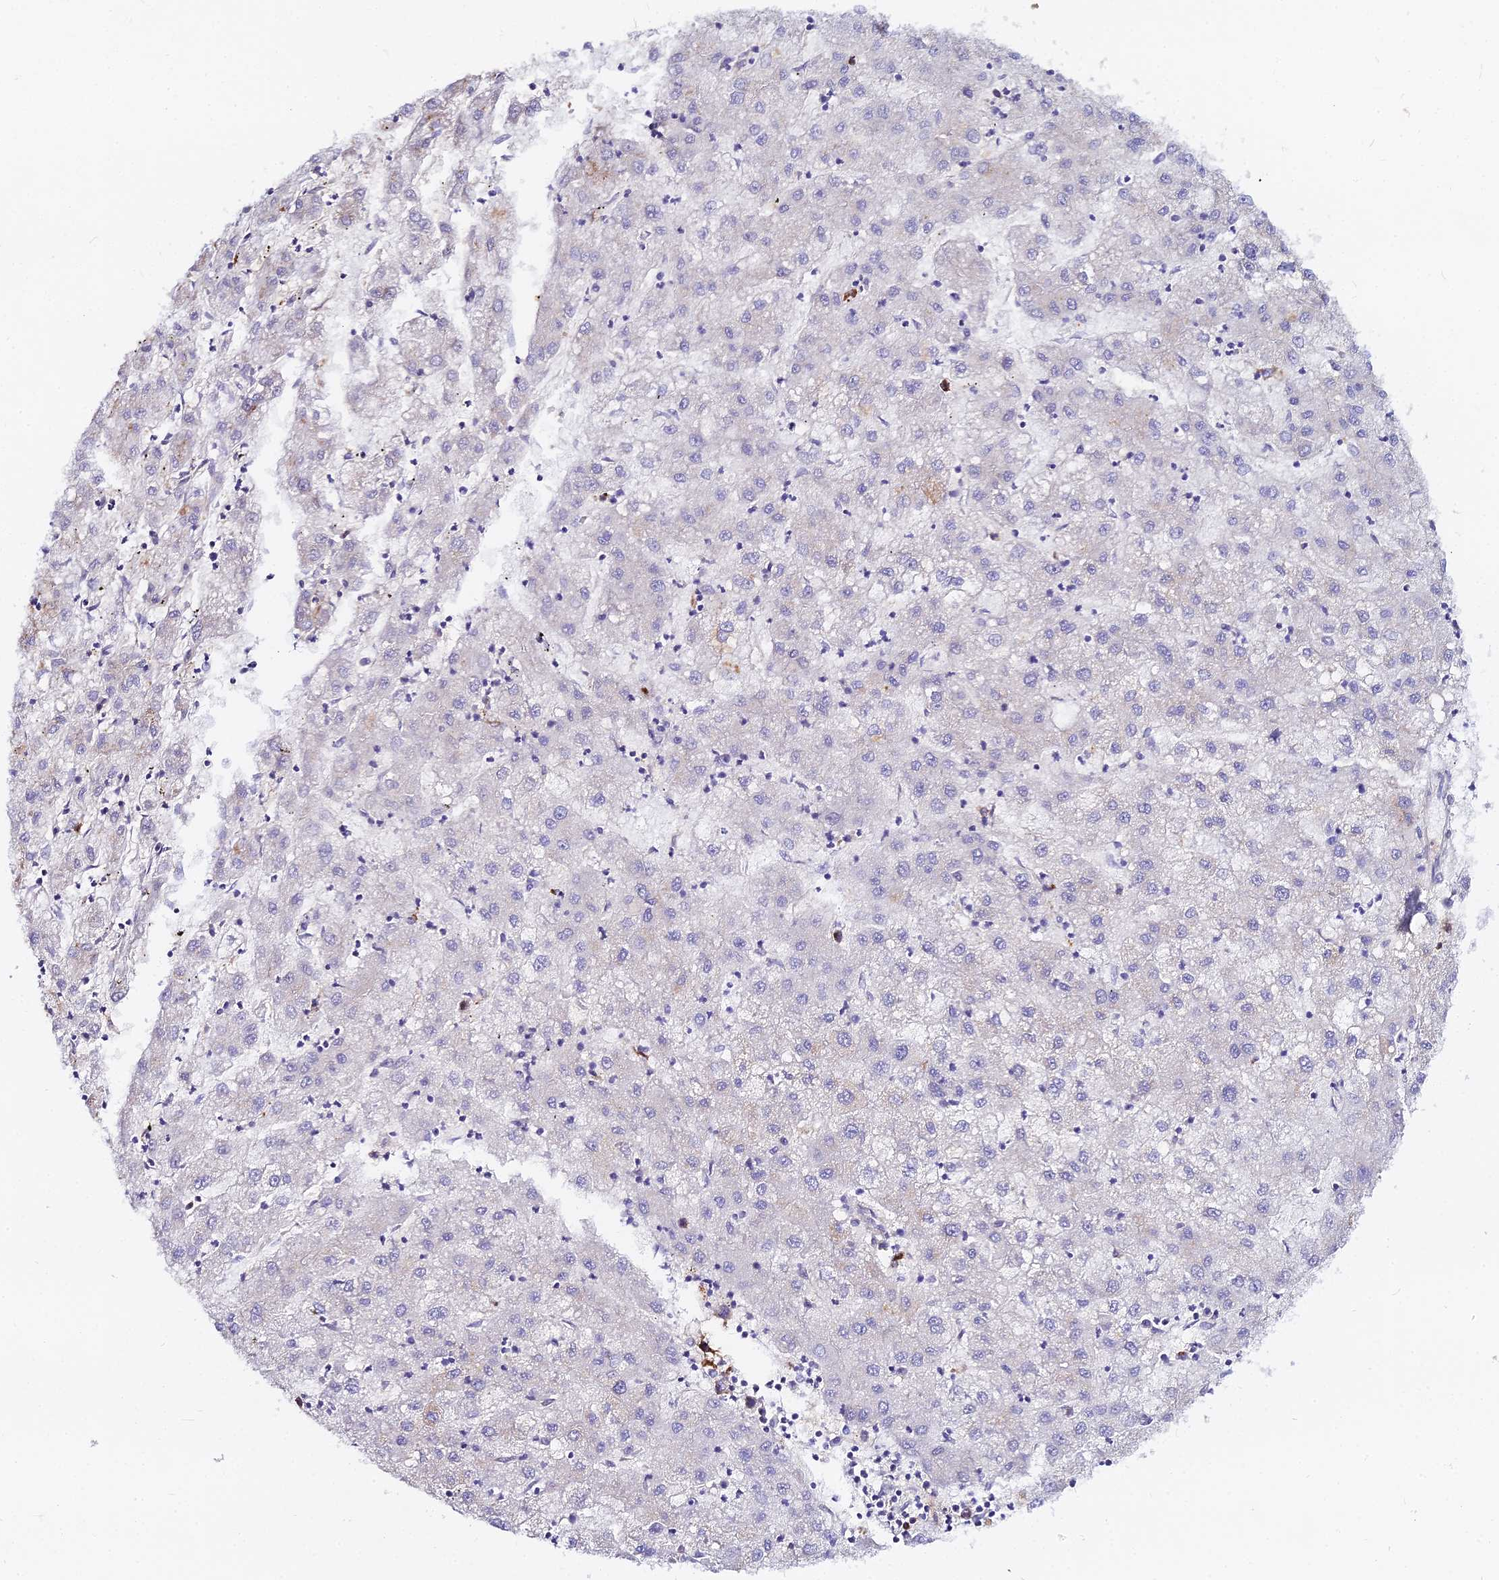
{"staining": {"intensity": "negative", "quantity": "none", "location": "none"}, "tissue": "liver cancer", "cell_type": "Tumor cells", "image_type": "cancer", "snomed": [{"axis": "morphology", "description": "Carcinoma, Hepatocellular, NOS"}, {"axis": "topography", "description": "Liver"}], "caption": "Immunohistochemical staining of human liver cancer (hepatocellular carcinoma) reveals no significant expression in tumor cells. (Brightfield microscopy of DAB (3,3'-diaminobenzidine) immunohistochemistry (IHC) at high magnification).", "gene": "GLYAT", "patient": {"sex": "male", "age": 72}}